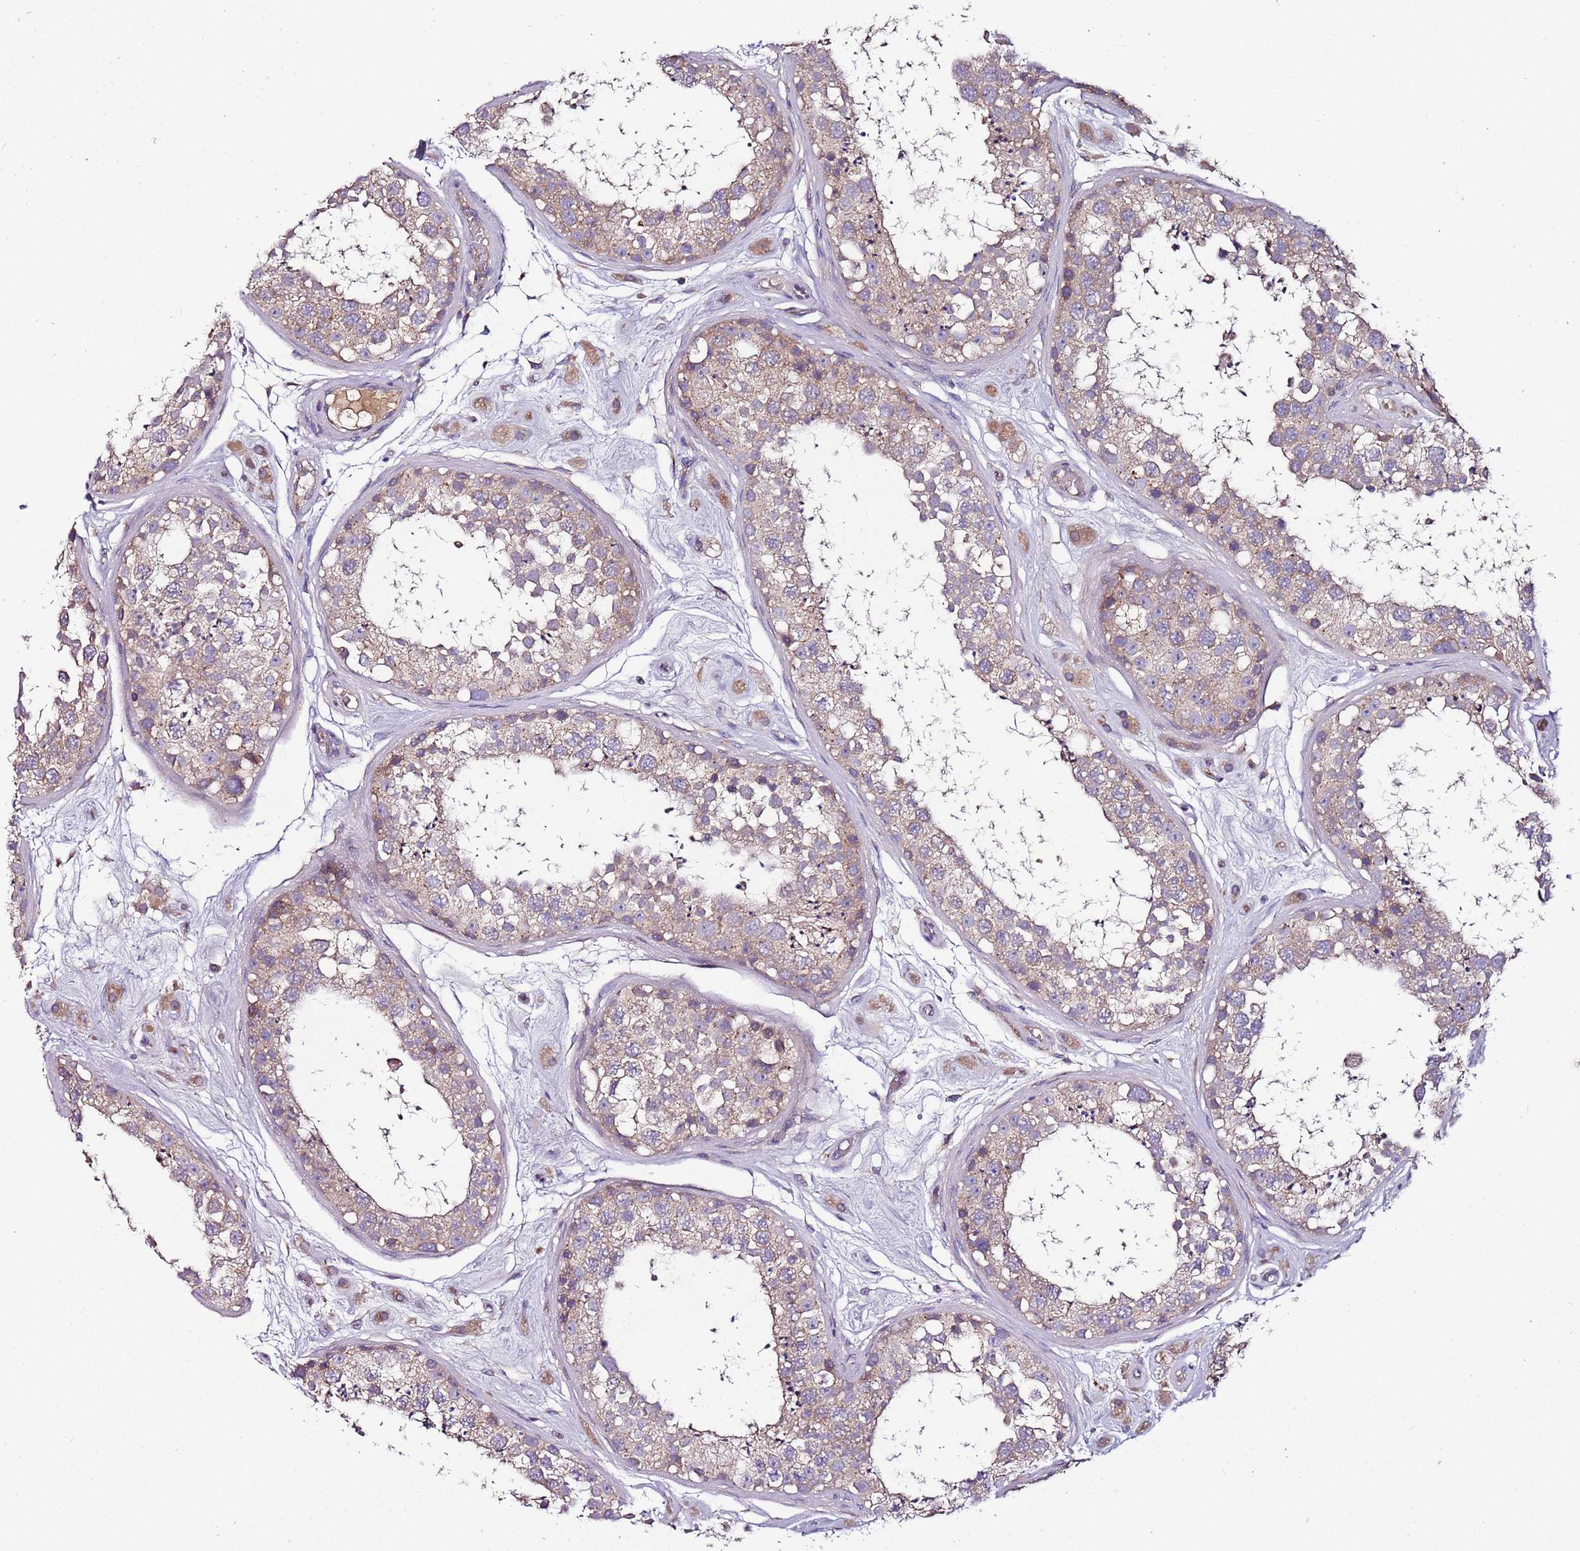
{"staining": {"intensity": "weak", "quantity": "25%-75%", "location": "cytoplasmic/membranous"}, "tissue": "testis", "cell_type": "Cells in seminiferous ducts", "image_type": "normal", "snomed": [{"axis": "morphology", "description": "Normal tissue, NOS"}, {"axis": "topography", "description": "Testis"}], "caption": "A photomicrograph of testis stained for a protein demonstrates weak cytoplasmic/membranous brown staining in cells in seminiferous ducts. The staining was performed using DAB (3,3'-diaminobenzidine) to visualize the protein expression in brown, while the nuclei were stained in blue with hematoxylin (Magnification: 20x).", "gene": "FAM20A", "patient": {"sex": "male", "age": 25}}